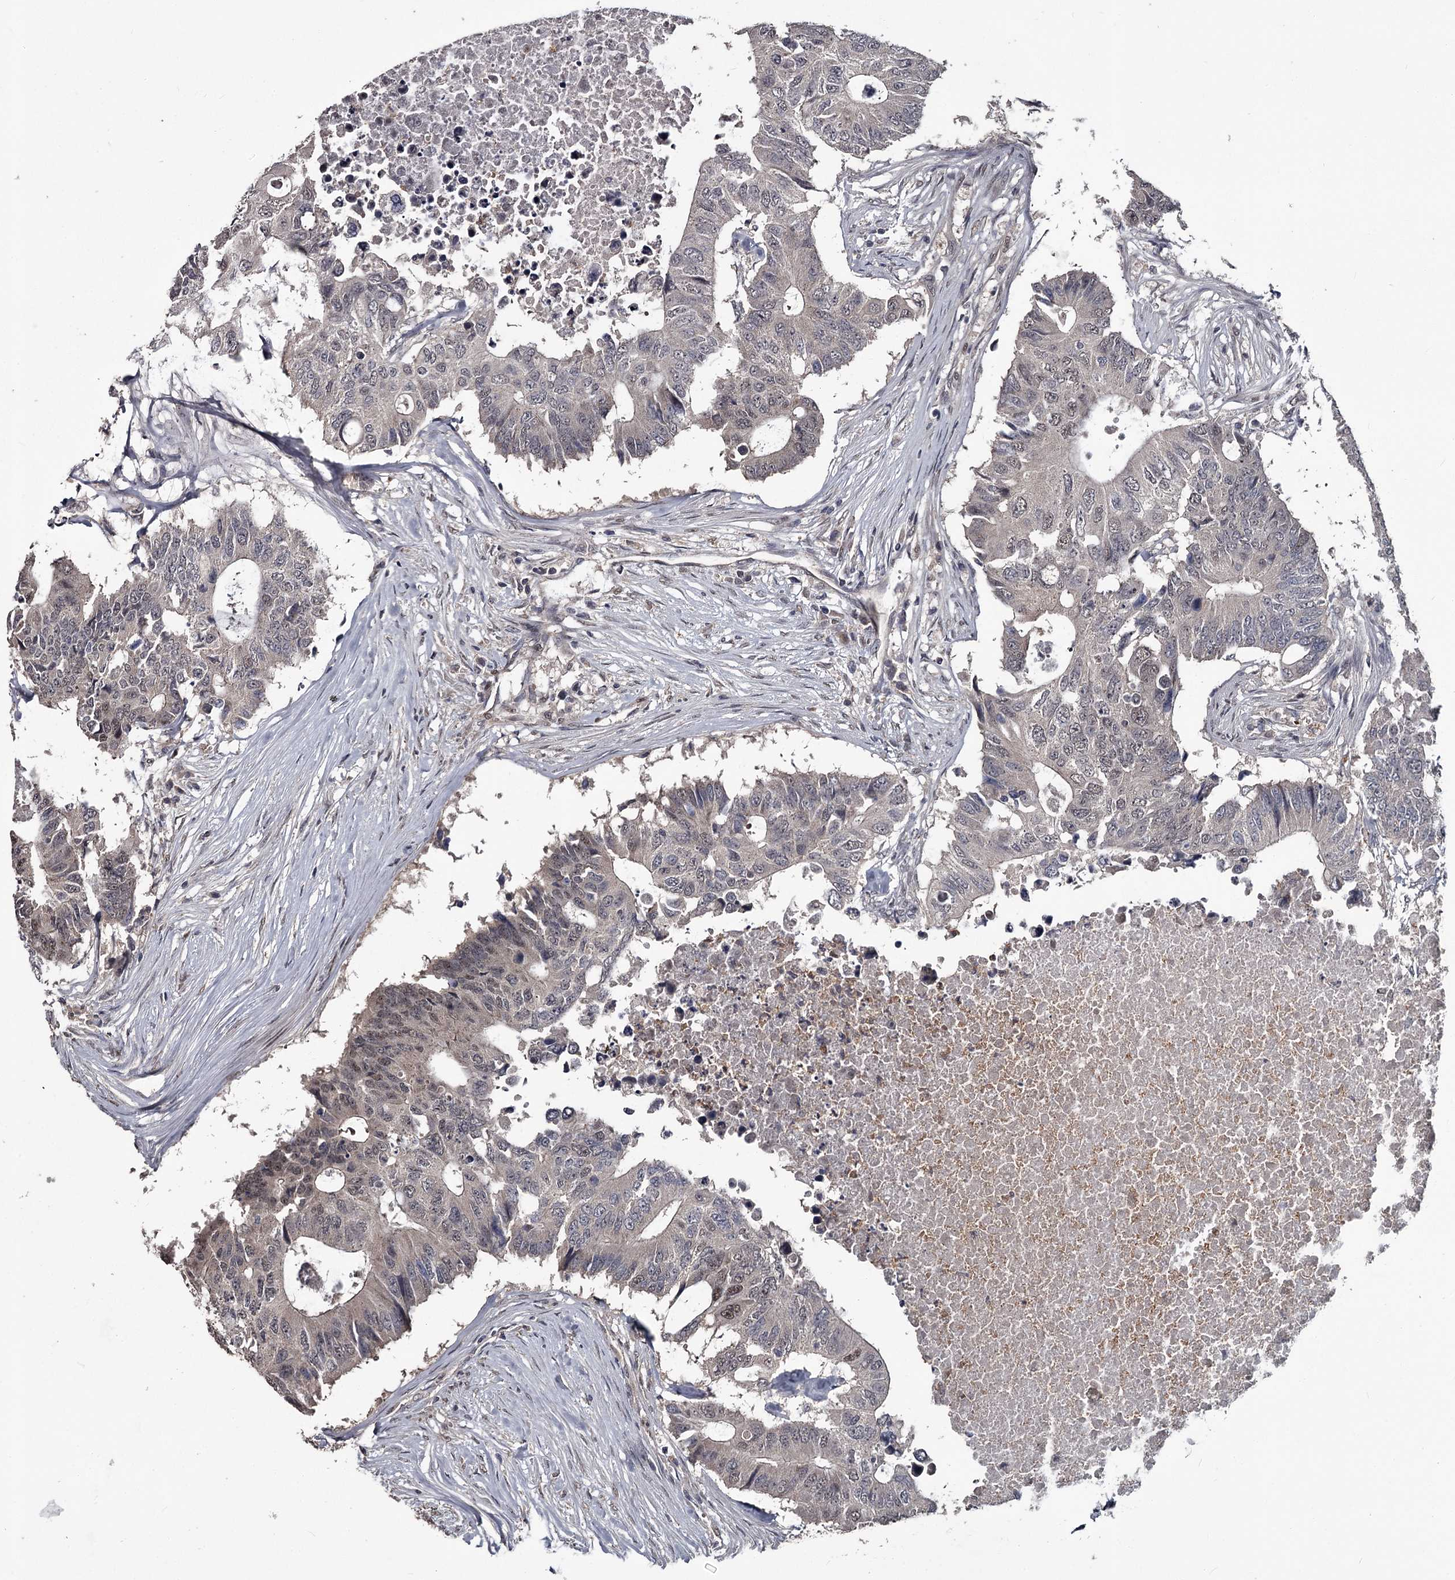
{"staining": {"intensity": "negative", "quantity": "none", "location": "none"}, "tissue": "colorectal cancer", "cell_type": "Tumor cells", "image_type": "cancer", "snomed": [{"axis": "morphology", "description": "Adenocarcinoma, NOS"}, {"axis": "topography", "description": "Colon"}], "caption": "The histopathology image demonstrates no significant expression in tumor cells of colorectal cancer. (DAB immunohistochemistry with hematoxylin counter stain).", "gene": "PRPF40B", "patient": {"sex": "male", "age": 71}}